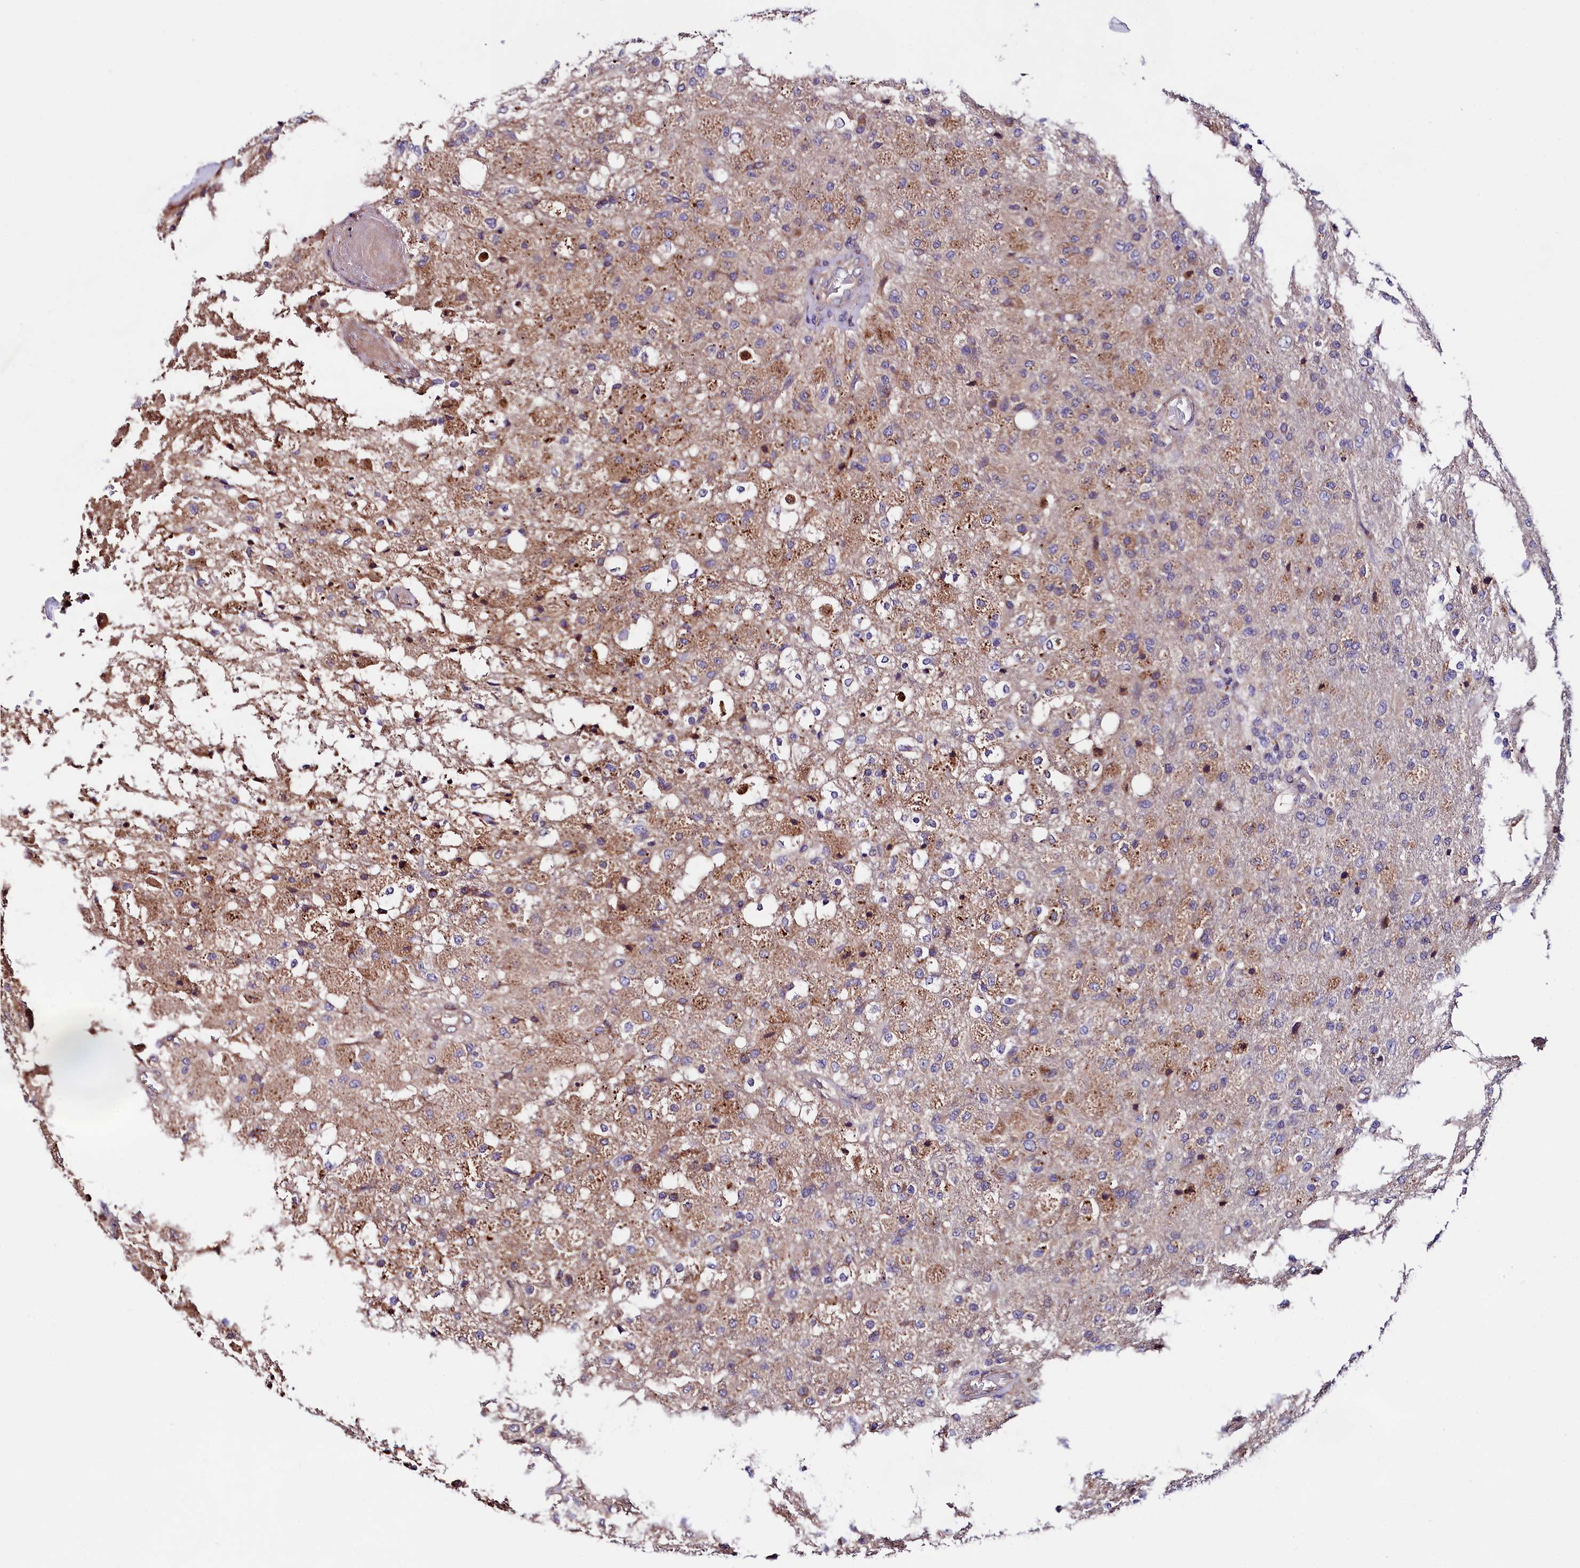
{"staining": {"intensity": "weak", "quantity": "25%-75%", "location": "cytoplasmic/membranous"}, "tissue": "glioma", "cell_type": "Tumor cells", "image_type": "cancer", "snomed": [{"axis": "morphology", "description": "Normal tissue, NOS"}, {"axis": "morphology", "description": "Glioma, malignant, High grade"}, {"axis": "topography", "description": "Cerebral cortex"}], "caption": "Immunohistochemical staining of malignant high-grade glioma demonstrates low levels of weak cytoplasmic/membranous staining in approximately 25%-75% of tumor cells. (Brightfield microscopy of DAB IHC at high magnification).", "gene": "SPG11", "patient": {"sex": "male", "age": 77}}